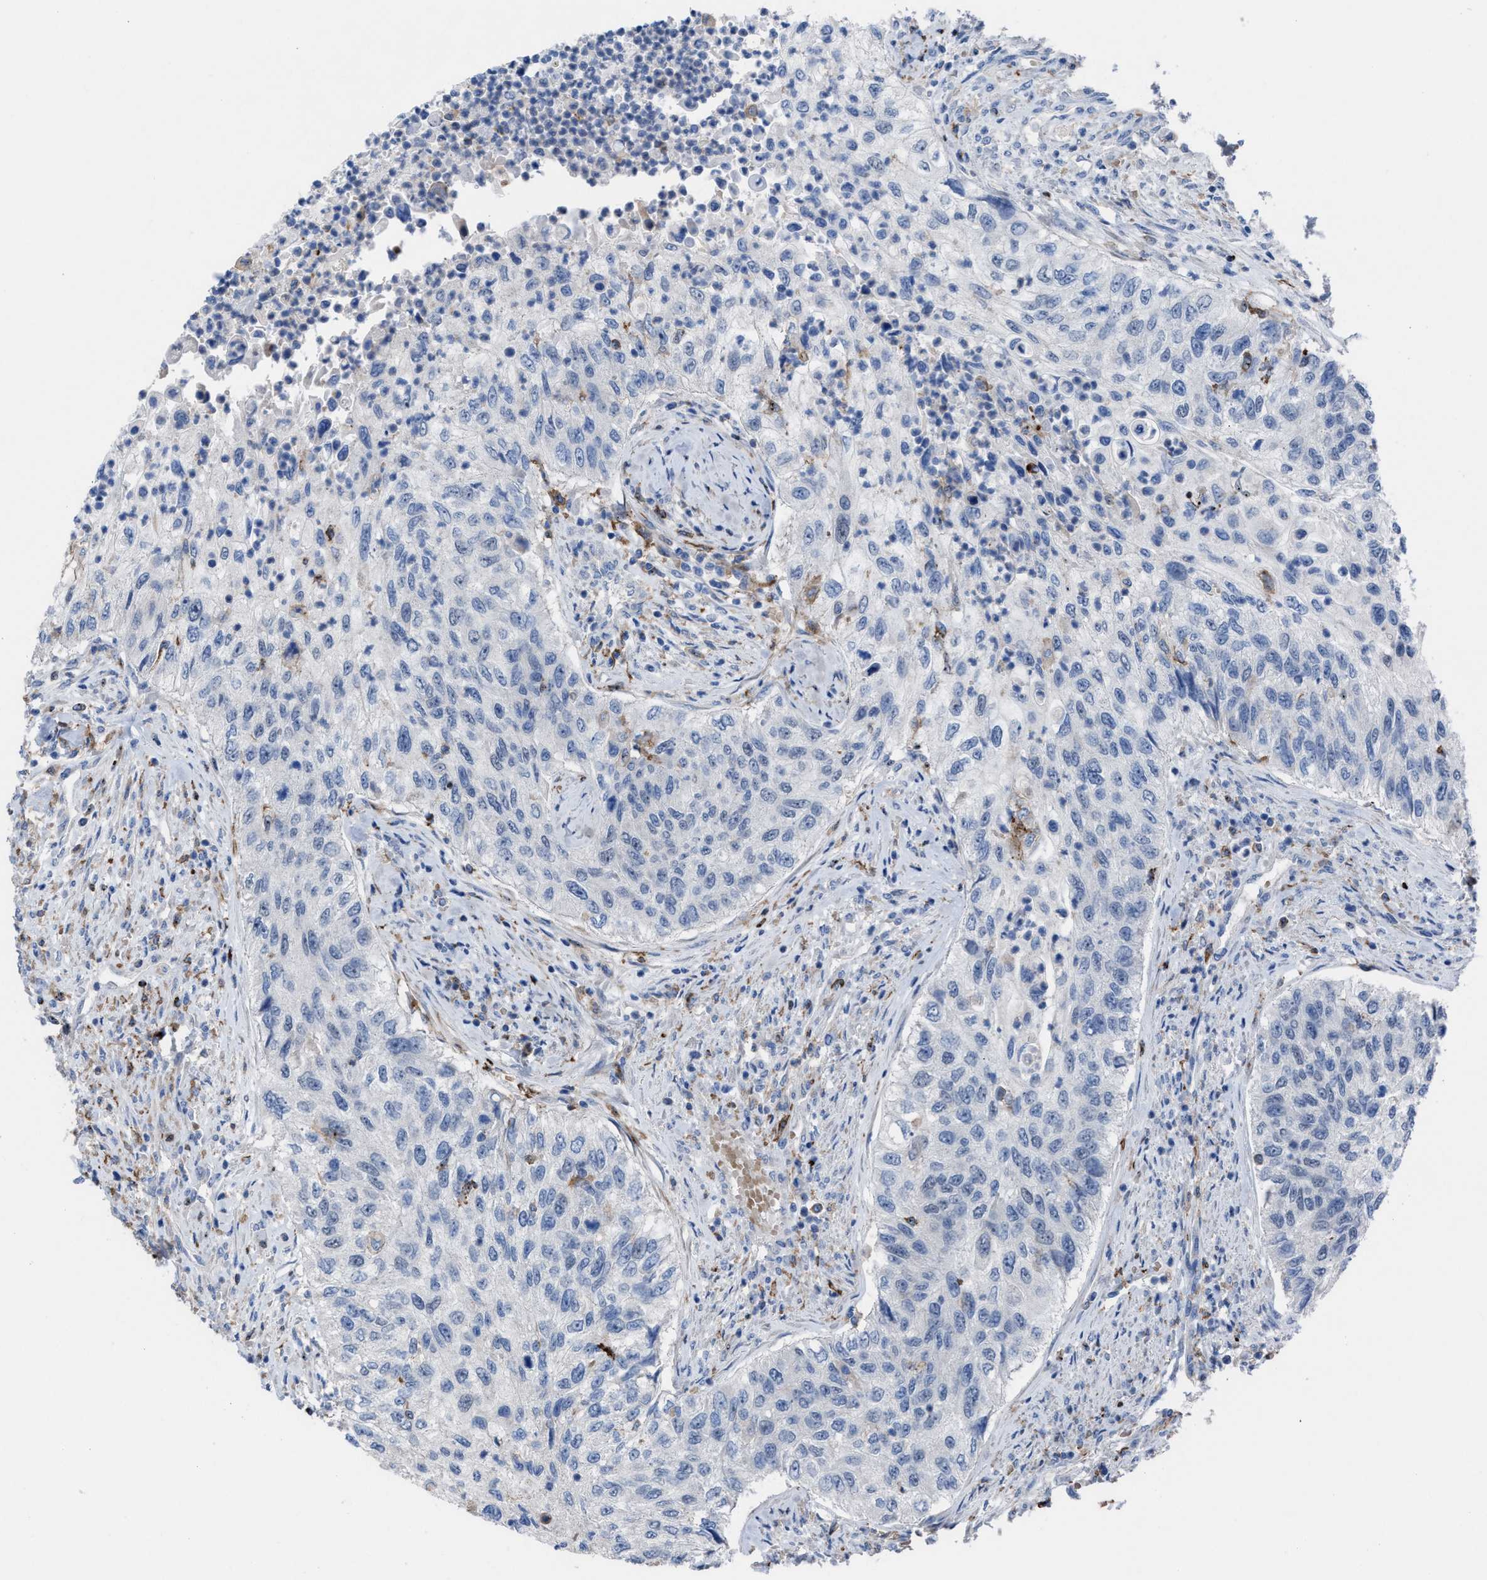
{"staining": {"intensity": "negative", "quantity": "none", "location": "none"}, "tissue": "urothelial cancer", "cell_type": "Tumor cells", "image_type": "cancer", "snomed": [{"axis": "morphology", "description": "Urothelial carcinoma, High grade"}, {"axis": "topography", "description": "Urinary bladder"}], "caption": "Immunohistochemical staining of high-grade urothelial carcinoma demonstrates no significant expression in tumor cells. (IHC, brightfield microscopy, high magnification).", "gene": "SLC47A1", "patient": {"sex": "female", "age": 60}}